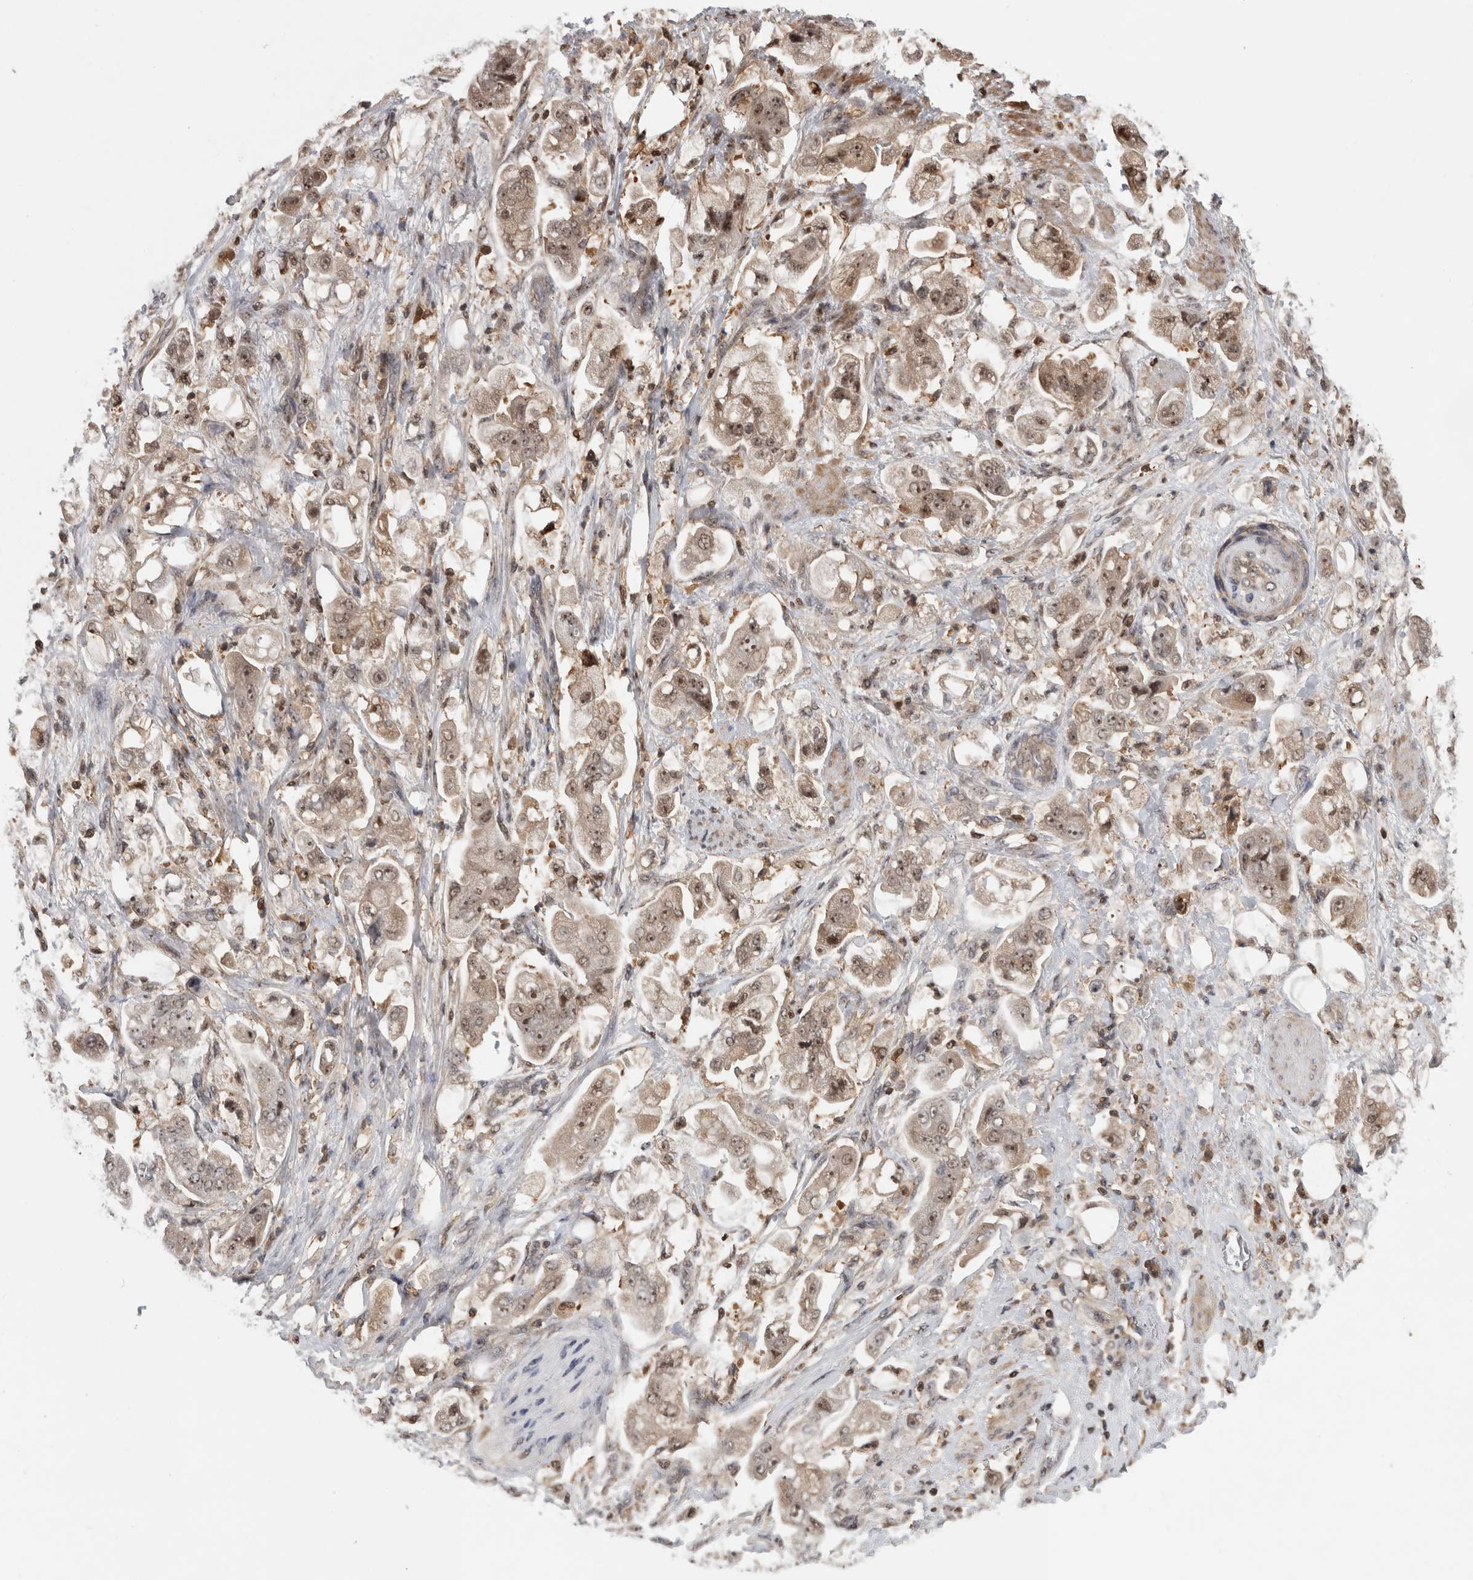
{"staining": {"intensity": "moderate", "quantity": ">75%", "location": "cytoplasmic/membranous,nuclear"}, "tissue": "stomach cancer", "cell_type": "Tumor cells", "image_type": "cancer", "snomed": [{"axis": "morphology", "description": "Adenocarcinoma, NOS"}, {"axis": "topography", "description": "Stomach"}], "caption": "Protein analysis of stomach cancer tissue reveals moderate cytoplasmic/membranous and nuclear expression in approximately >75% of tumor cells.", "gene": "TDRD7", "patient": {"sex": "male", "age": 62}}